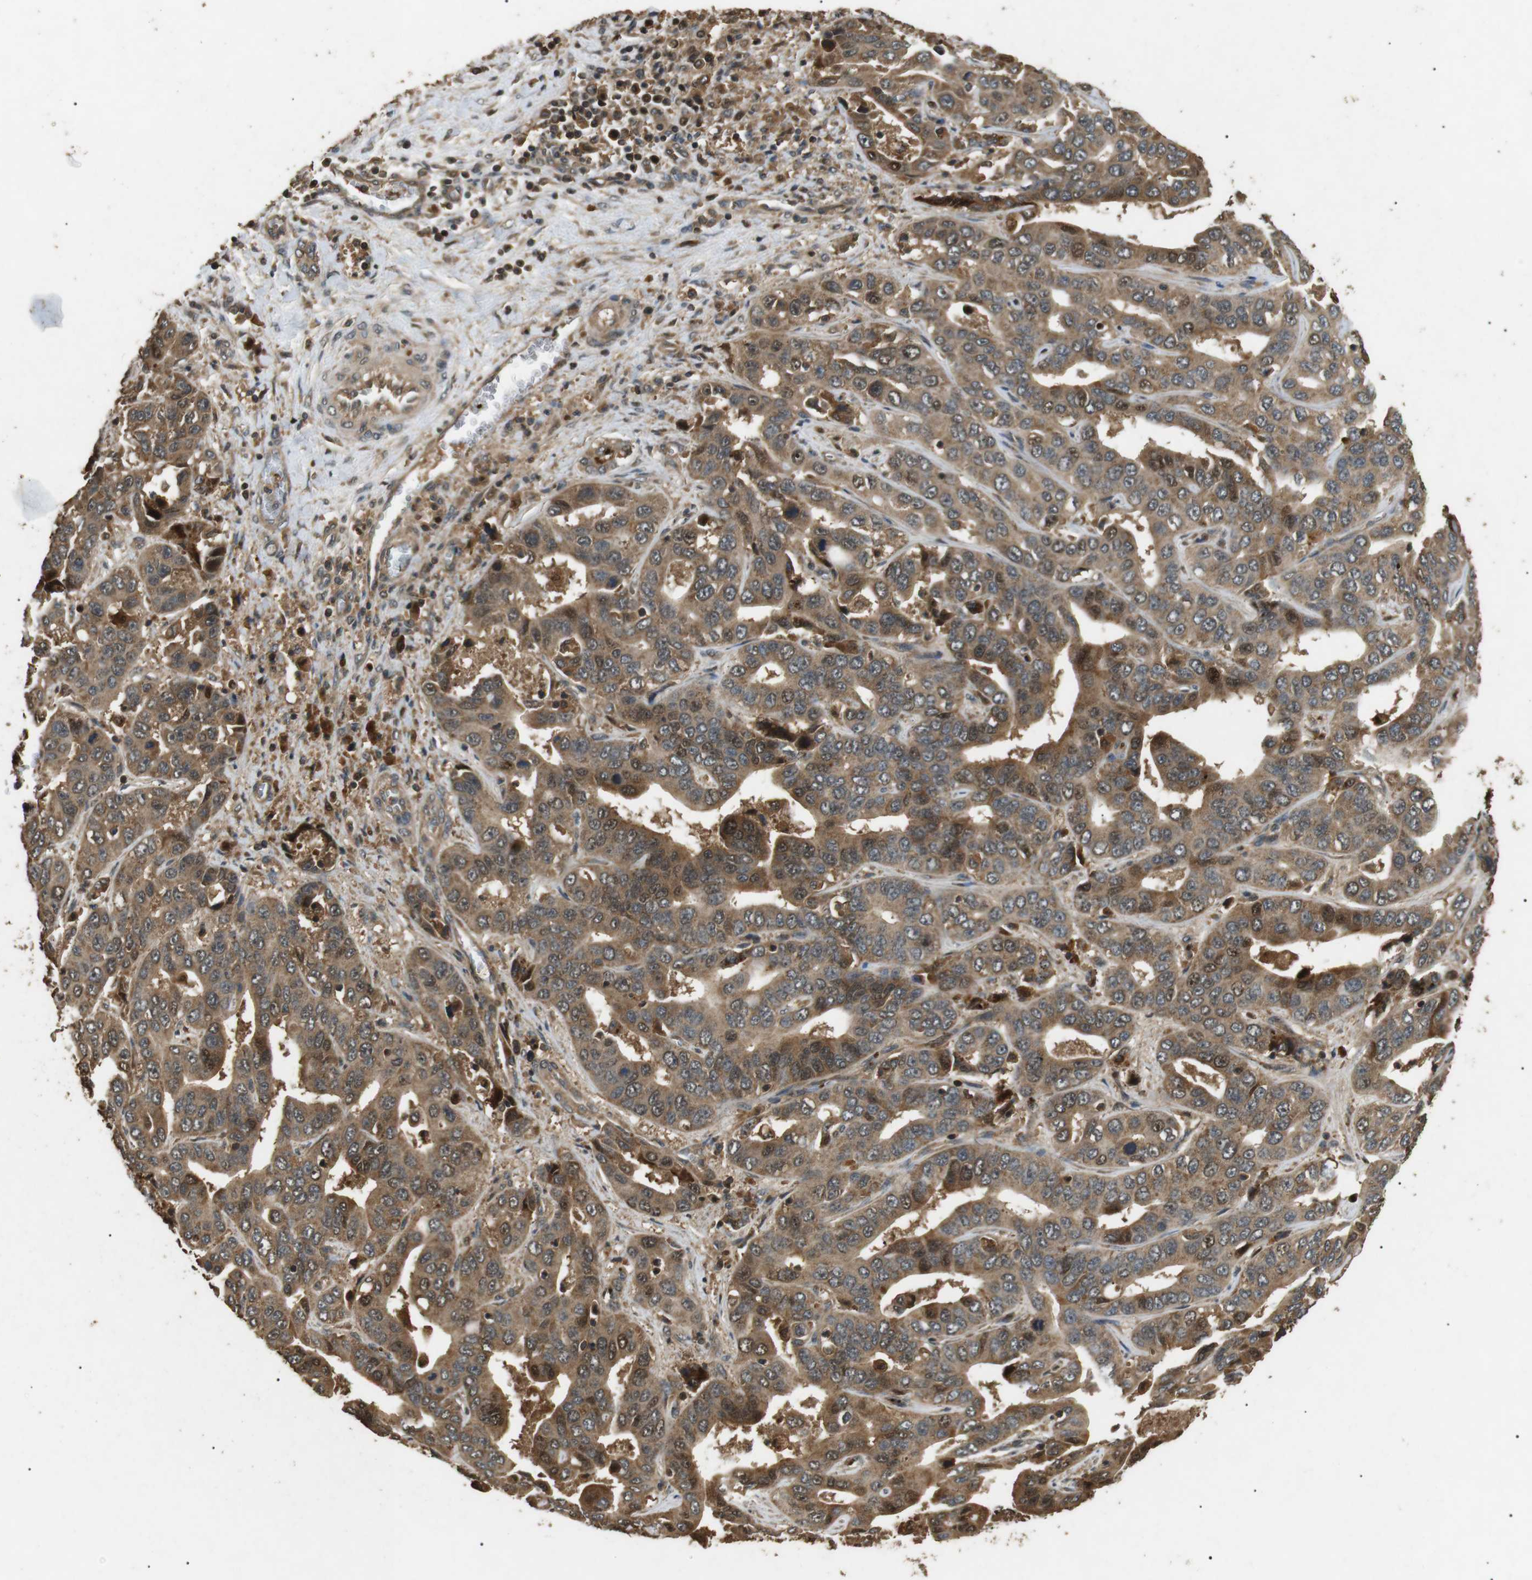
{"staining": {"intensity": "moderate", "quantity": ">75%", "location": "cytoplasmic/membranous,nuclear"}, "tissue": "liver cancer", "cell_type": "Tumor cells", "image_type": "cancer", "snomed": [{"axis": "morphology", "description": "Cholangiocarcinoma"}, {"axis": "topography", "description": "Liver"}], "caption": "Moderate cytoplasmic/membranous and nuclear expression for a protein is identified in about >75% of tumor cells of liver cholangiocarcinoma using immunohistochemistry.", "gene": "TBC1D15", "patient": {"sex": "female", "age": 52}}